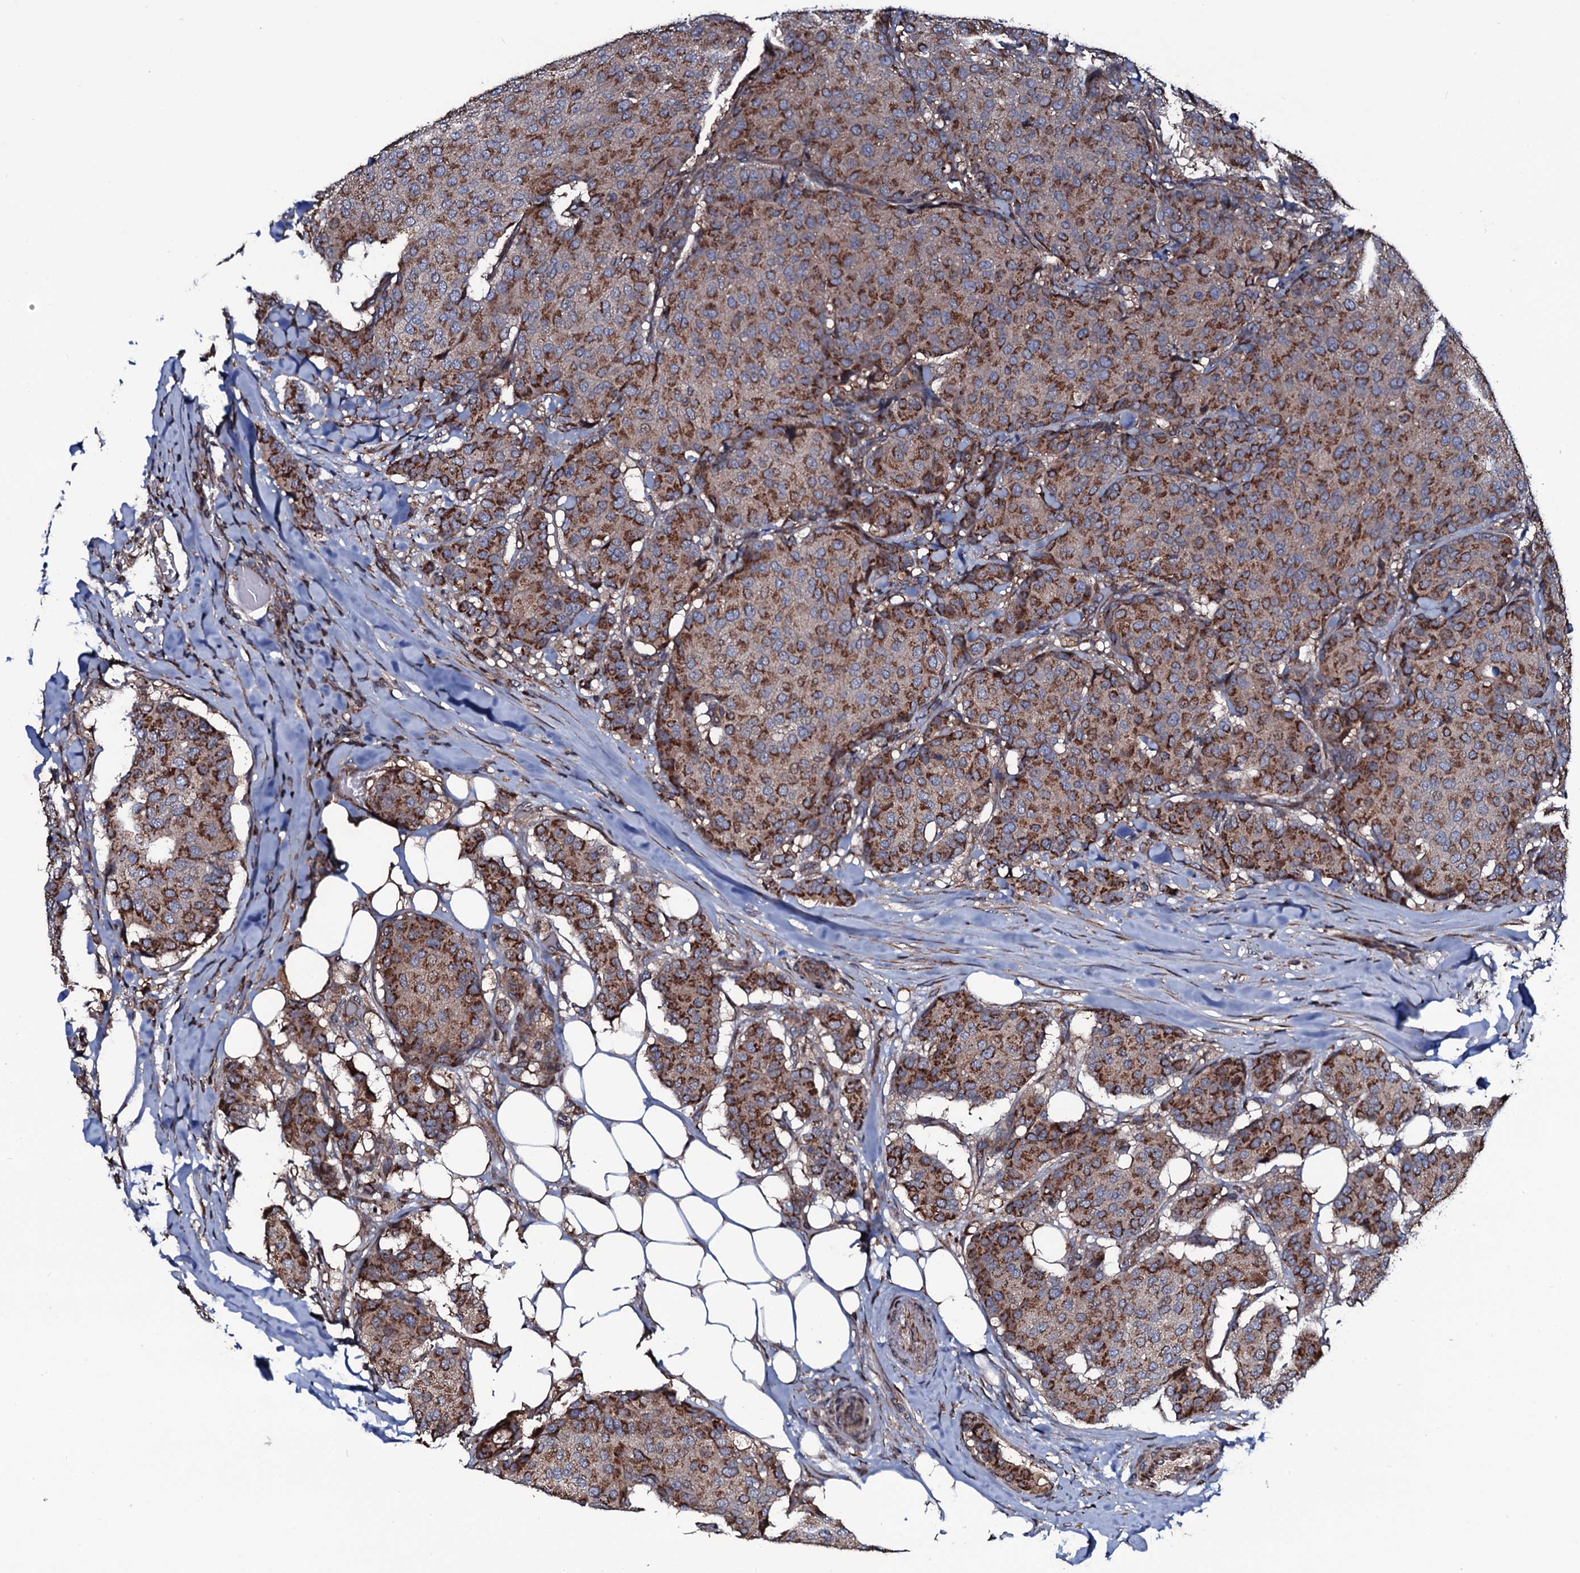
{"staining": {"intensity": "moderate", "quantity": ">75%", "location": "cytoplasmic/membranous"}, "tissue": "breast cancer", "cell_type": "Tumor cells", "image_type": "cancer", "snomed": [{"axis": "morphology", "description": "Duct carcinoma"}, {"axis": "topography", "description": "Breast"}], "caption": "DAB immunohistochemical staining of human invasive ductal carcinoma (breast) exhibits moderate cytoplasmic/membranous protein staining in approximately >75% of tumor cells. Ihc stains the protein in brown and the nuclei are stained blue.", "gene": "PLET1", "patient": {"sex": "female", "age": 75}}